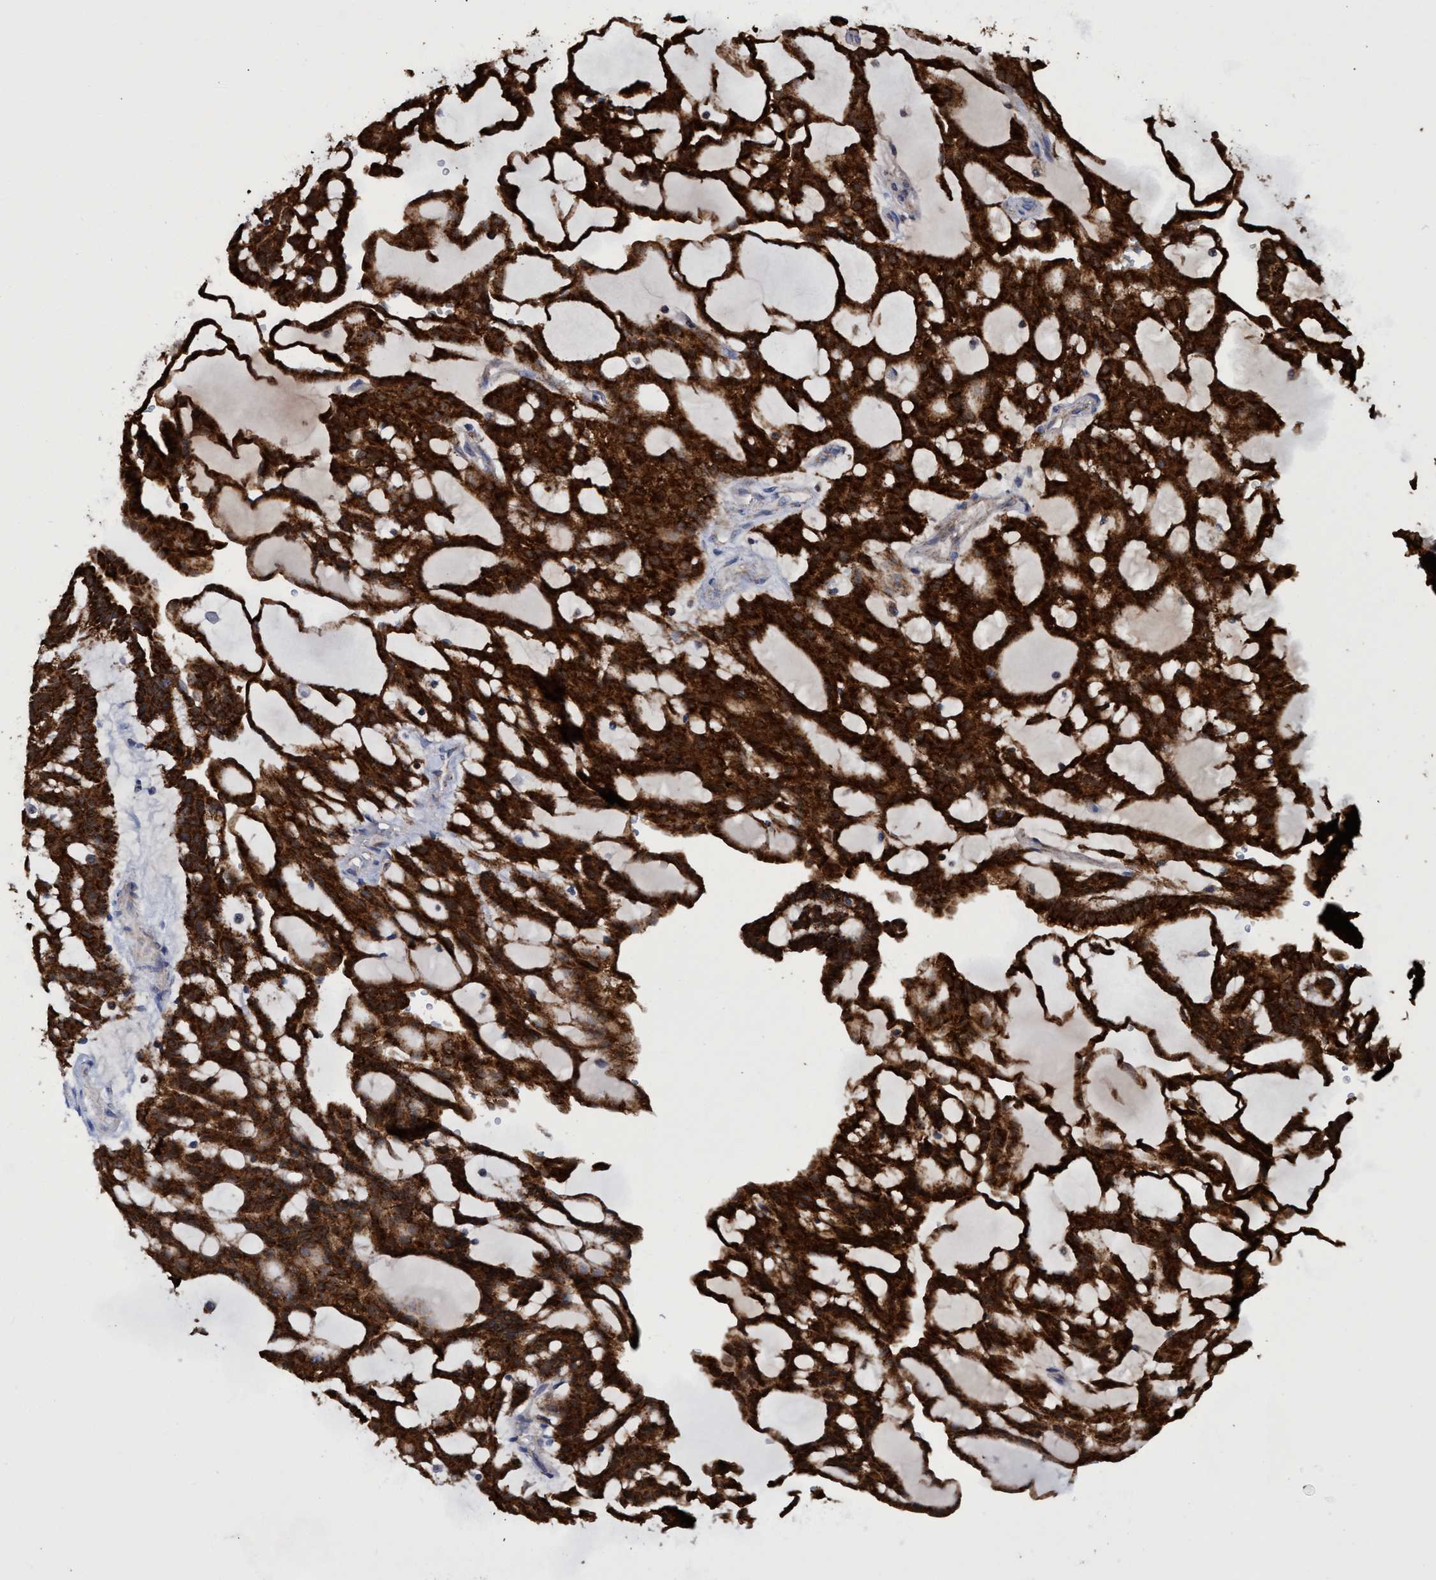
{"staining": {"intensity": "strong", "quantity": ">75%", "location": "cytoplasmic/membranous"}, "tissue": "renal cancer", "cell_type": "Tumor cells", "image_type": "cancer", "snomed": [{"axis": "morphology", "description": "Adenocarcinoma, NOS"}, {"axis": "topography", "description": "Kidney"}], "caption": "A brown stain labels strong cytoplasmic/membranous staining of a protein in renal adenocarcinoma tumor cells. The protein of interest is shown in brown color, while the nuclei are stained blue.", "gene": "CRYZ", "patient": {"sex": "male", "age": 63}}